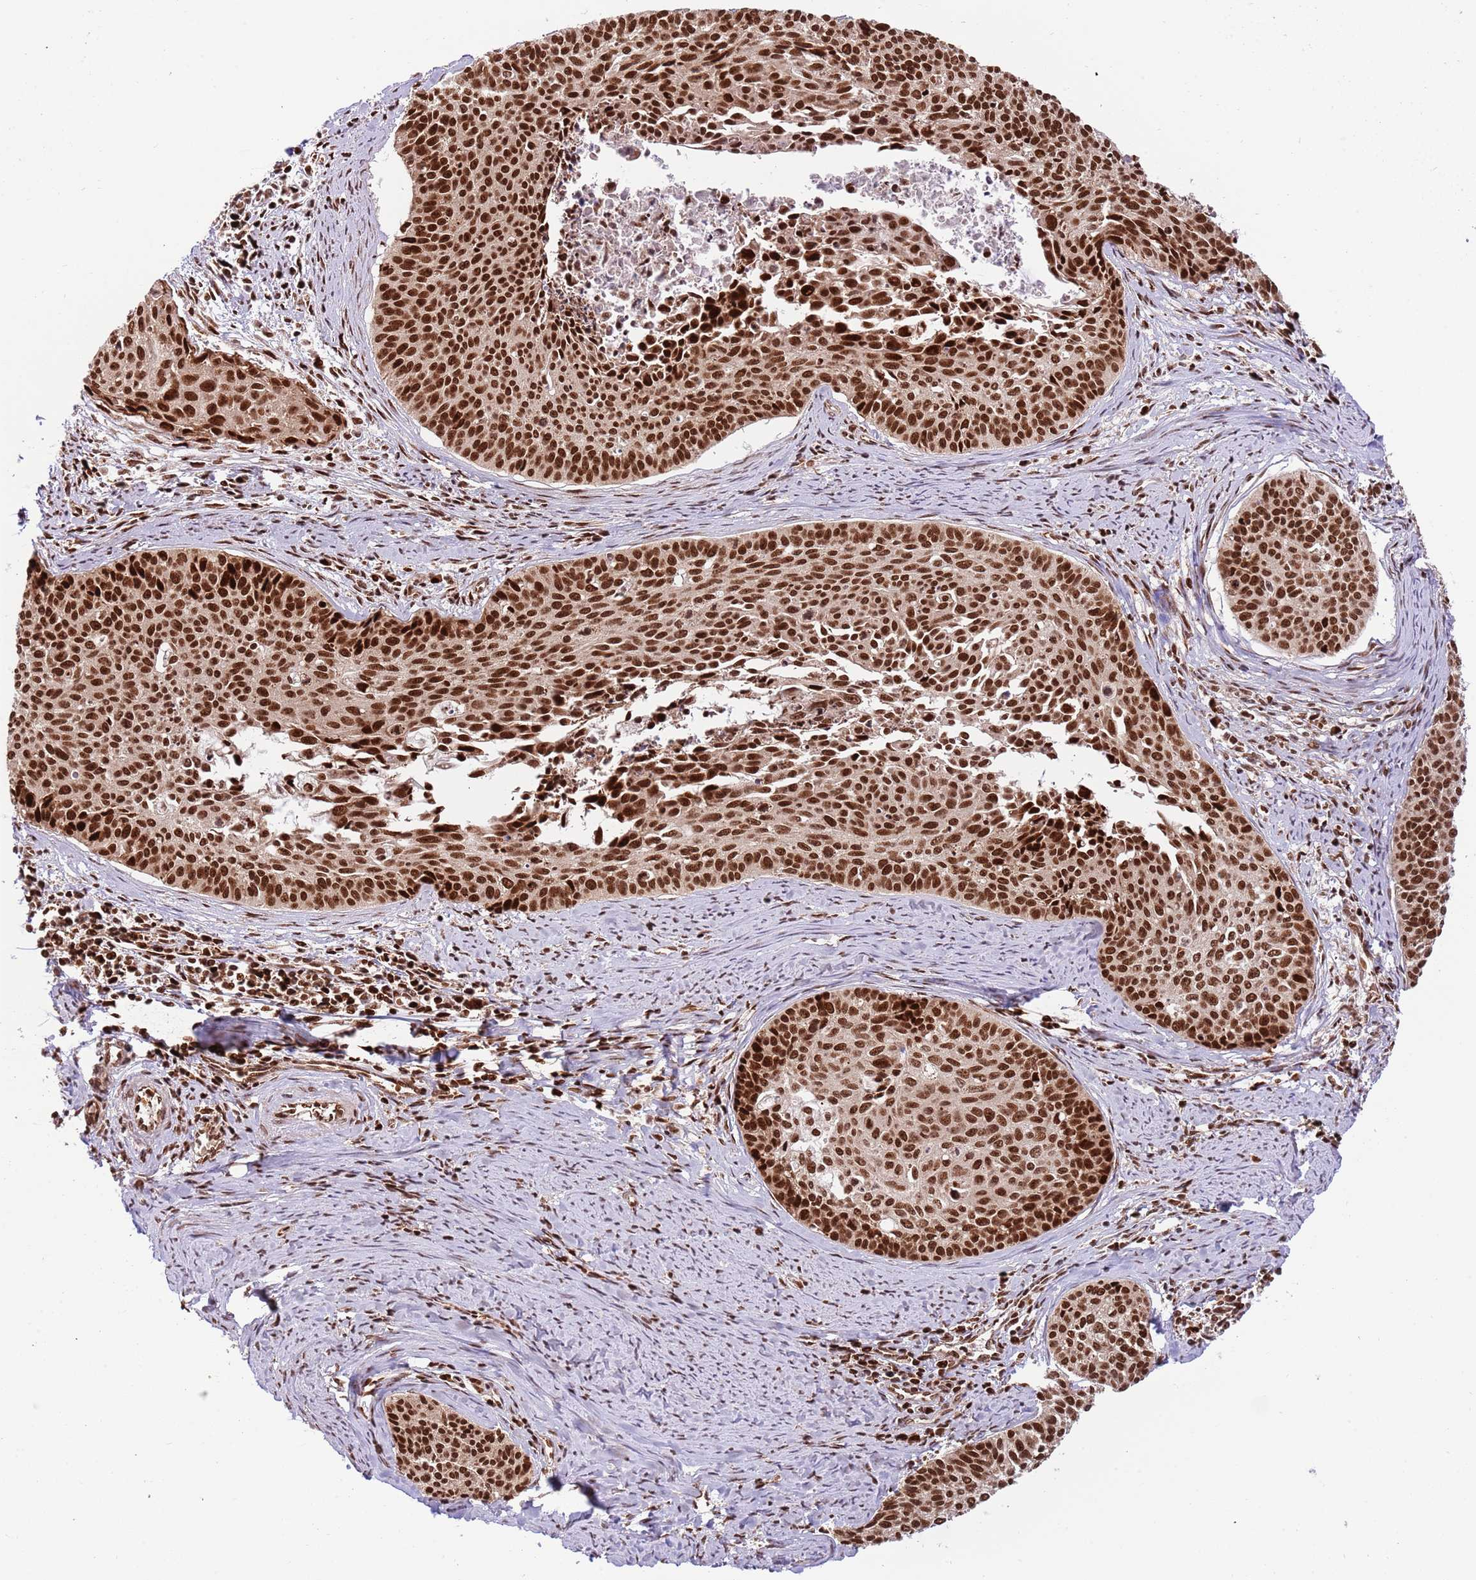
{"staining": {"intensity": "strong", "quantity": ">75%", "location": "nuclear"}, "tissue": "cervical cancer", "cell_type": "Tumor cells", "image_type": "cancer", "snomed": [{"axis": "morphology", "description": "Squamous cell carcinoma, NOS"}, {"axis": "topography", "description": "Cervix"}], "caption": "Cervical squamous cell carcinoma stained for a protein (brown) displays strong nuclear positive staining in about >75% of tumor cells.", "gene": "RIF1", "patient": {"sex": "female", "age": 55}}